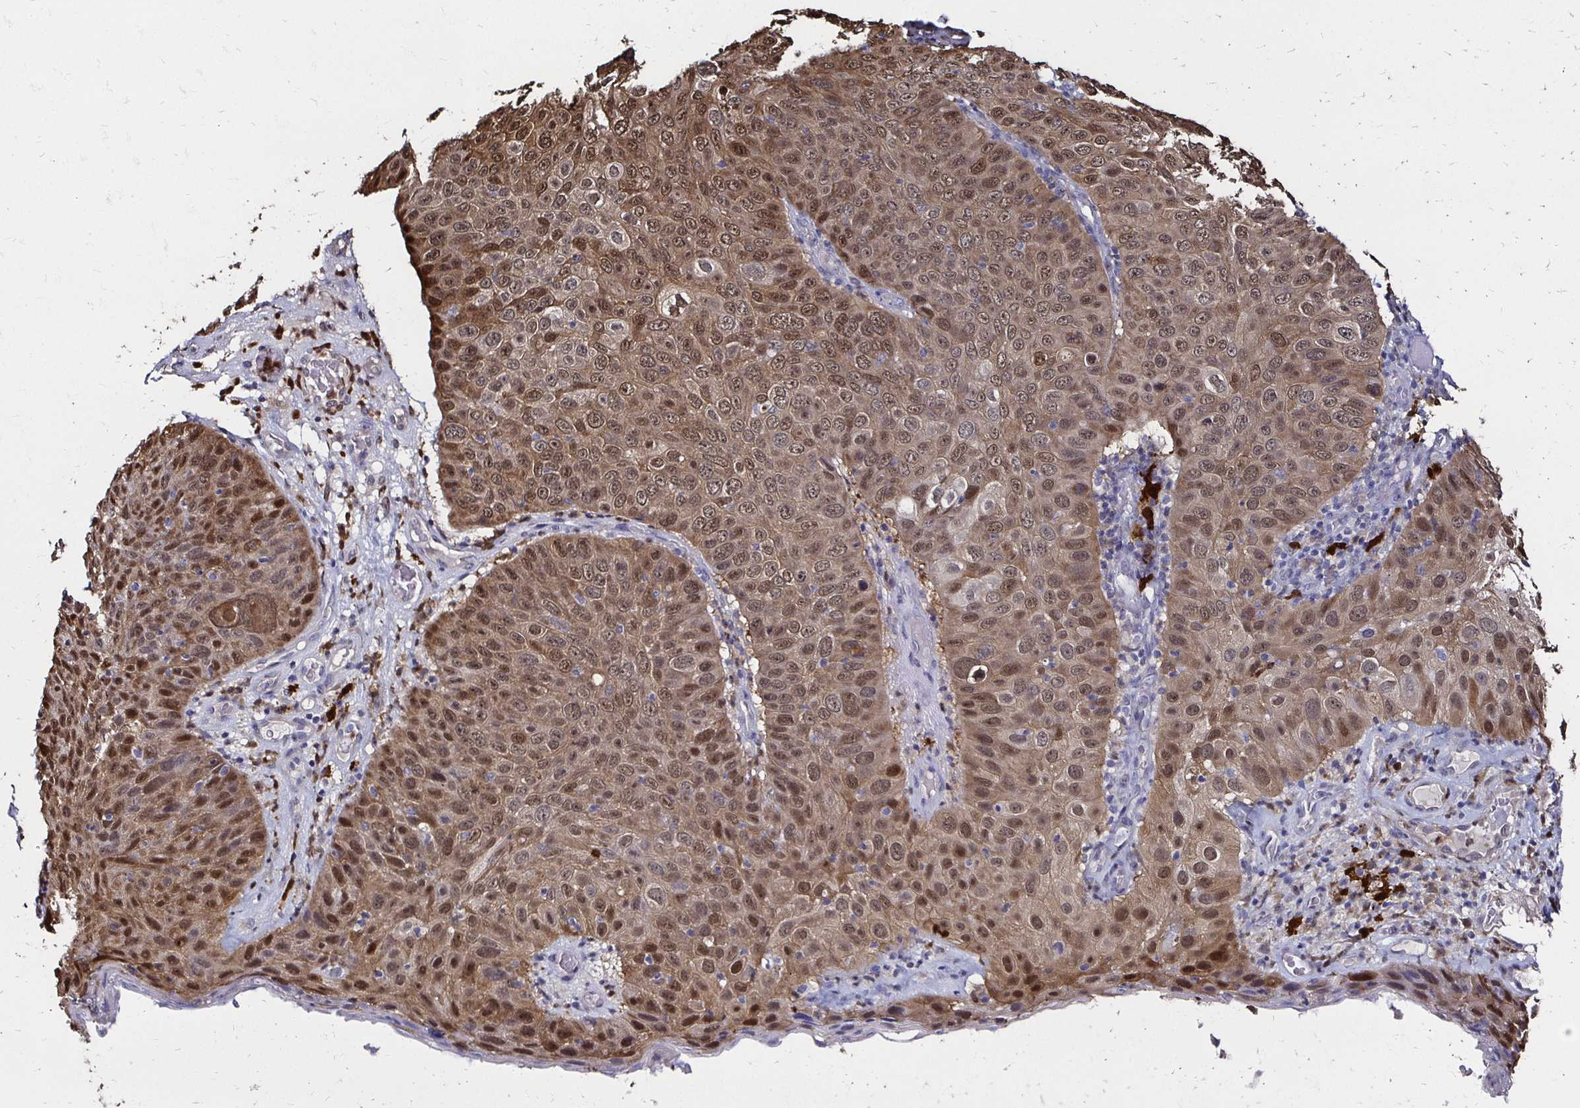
{"staining": {"intensity": "moderate", "quantity": ">75%", "location": "cytoplasmic/membranous,nuclear"}, "tissue": "skin cancer", "cell_type": "Tumor cells", "image_type": "cancer", "snomed": [{"axis": "morphology", "description": "Squamous cell carcinoma, NOS"}, {"axis": "topography", "description": "Skin"}], "caption": "A histopathology image of human squamous cell carcinoma (skin) stained for a protein reveals moderate cytoplasmic/membranous and nuclear brown staining in tumor cells.", "gene": "TXN", "patient": {"sex": "male", "age": 87}}